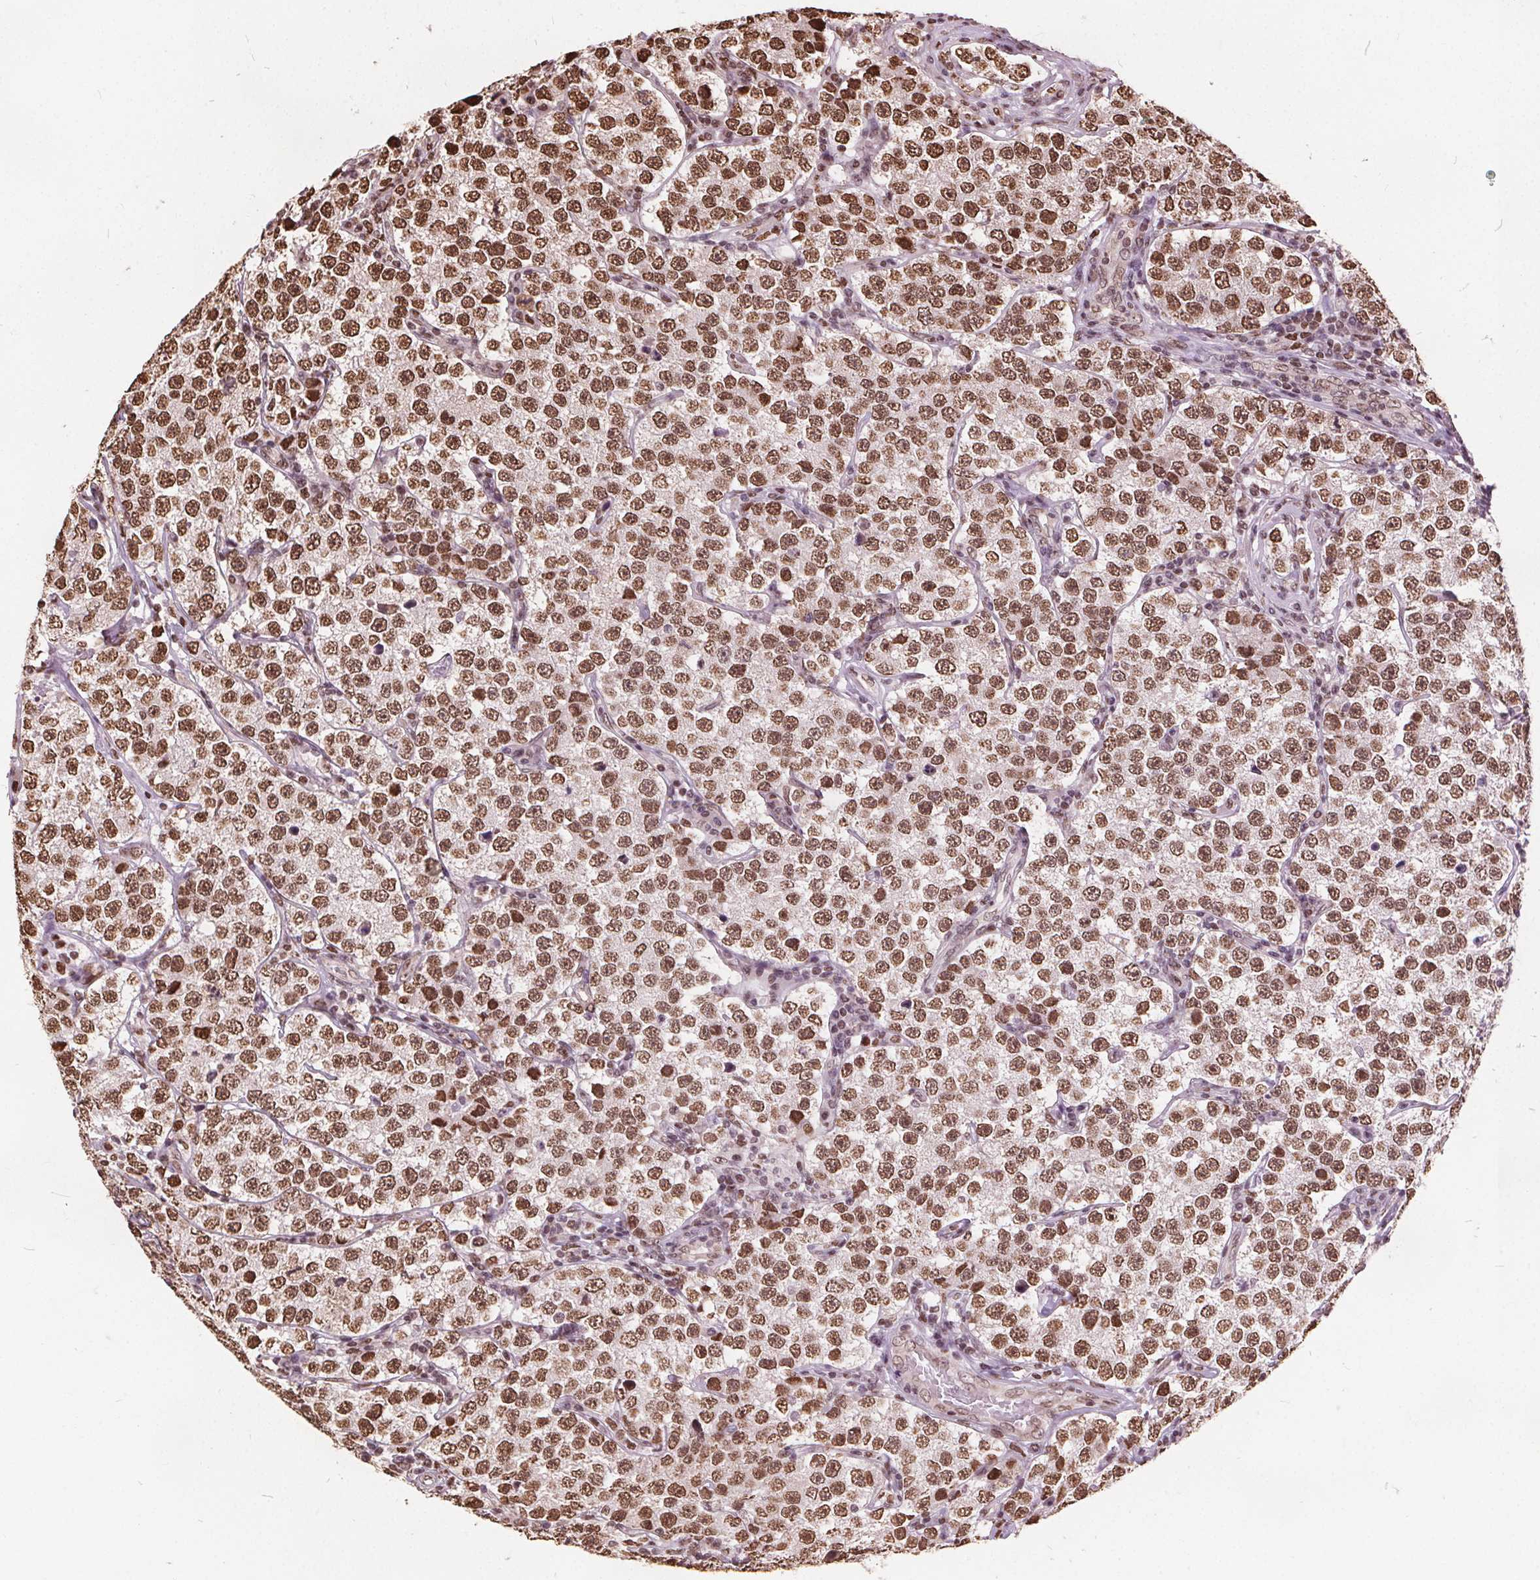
{"staining": {"intensity": "strong", "quantity": ">75%", "location": "nuclear"}, "tissue": "testis cancer", "cell_type": "Tumor cells", "image_type": "cancer", "snomed": [{"axis": "morphology", "description": "Seminoma, NOS"}, {"axis": "topography", "description": "Testis"}], "caption": "Human testis cancer (seminoma) stained with a brown dye exhibits strong nuclear positive expression in approximately >75% of tumor cells.", "gene": "ISLR2", "patient": {"sex": "male", "age": 34}}